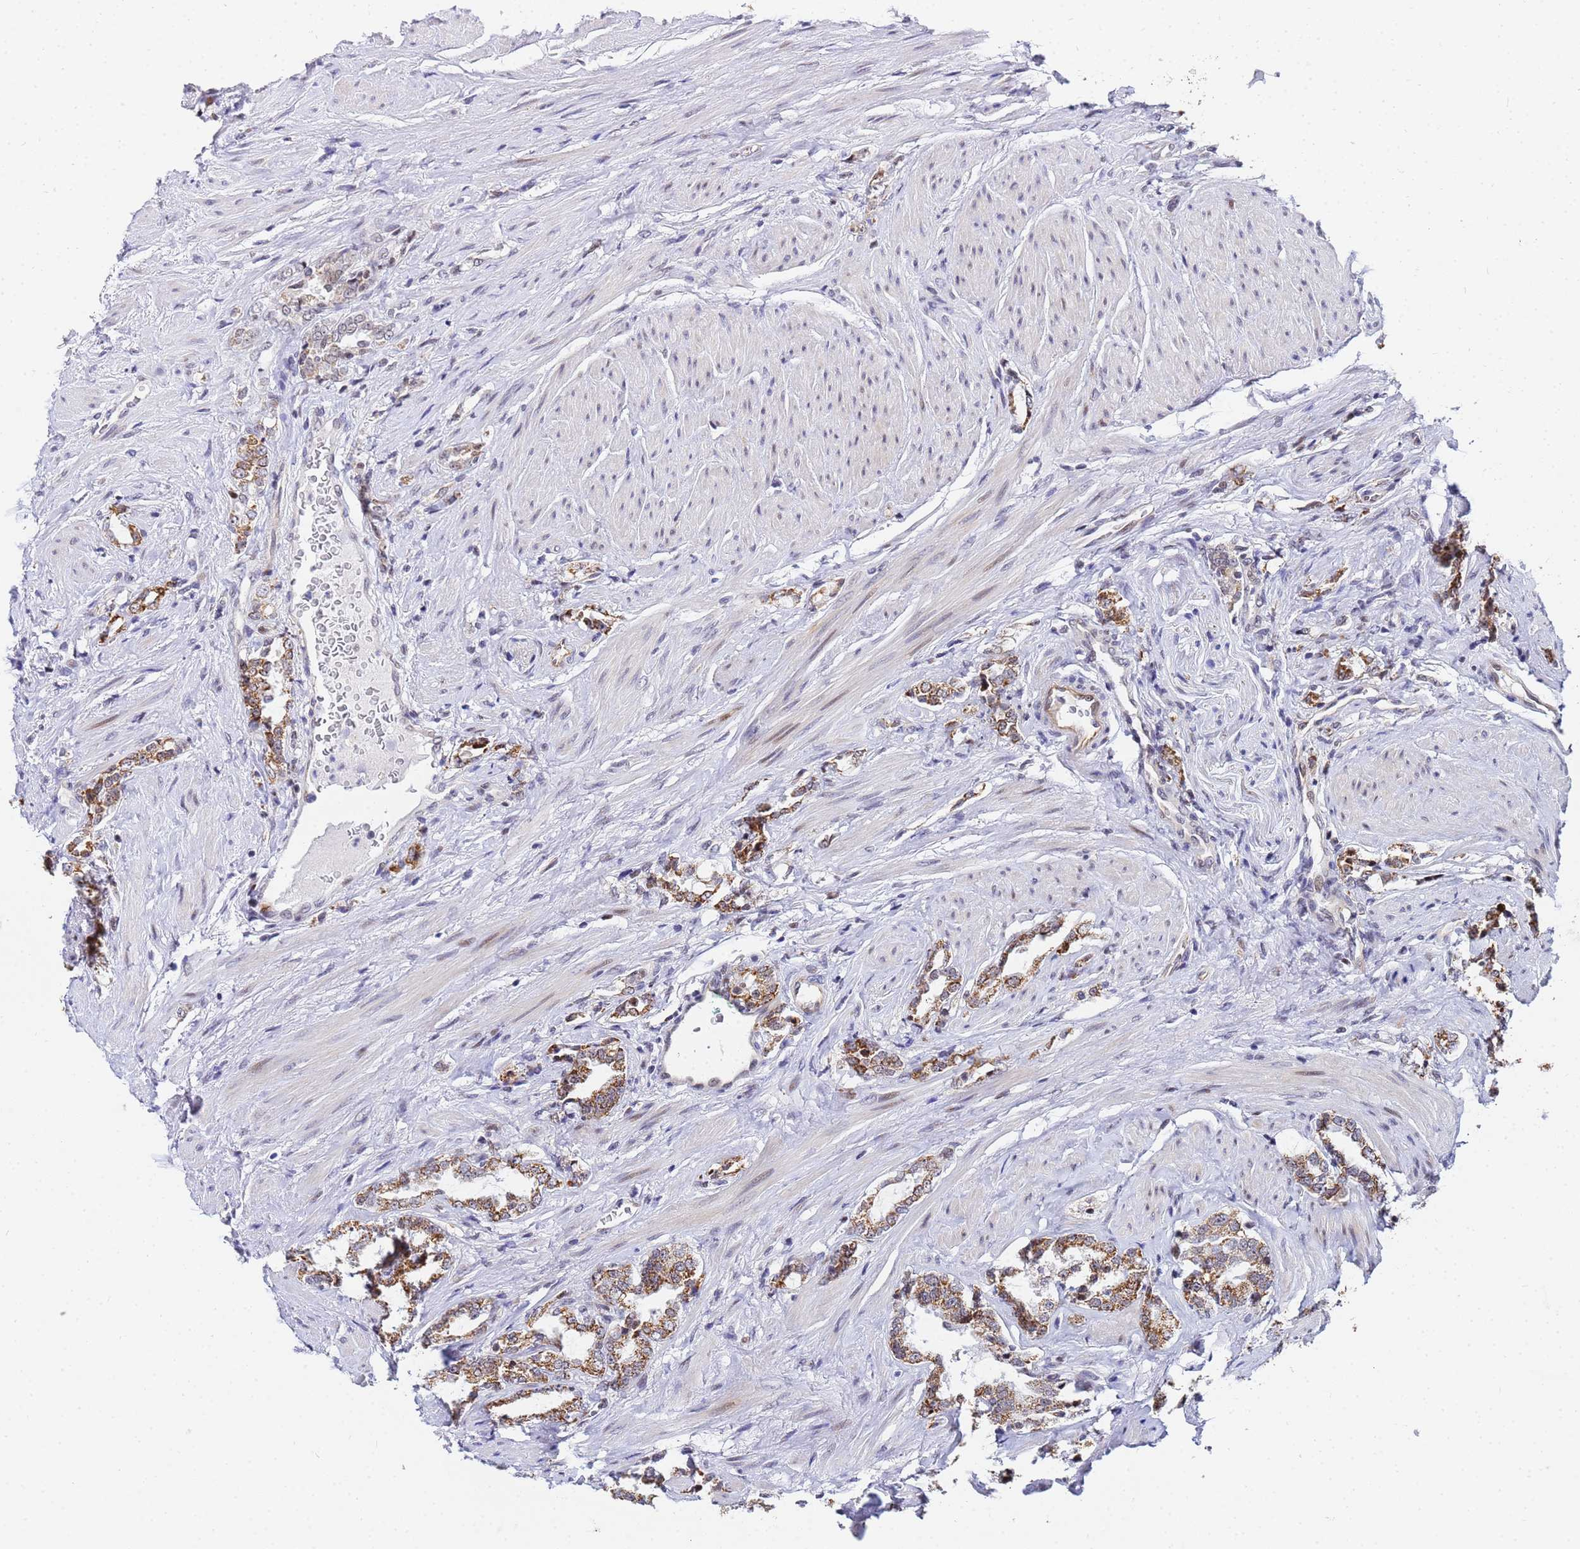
{"staining": {"intensity": "moderate", "quantity": ">75%", "location": "cytoplasmic/membranous"}, "tissue": "prostate cancer", "cell_type": "Tumor cells", "image_type": "cancer", "snomed": [{"axis": "morphology", "description": "Adenocarcinoma, High grade"}, {"axis": "topography", "description": "Prostate"}], "caption": "Prostate cancer (high-grade adenocarcinoma) tissue shows moderate cytoplasmic/membranous staining in approximately >75% of tumor cells", "gene": "CKMT1A", "patient": {"sex": "male", "age": 64}}